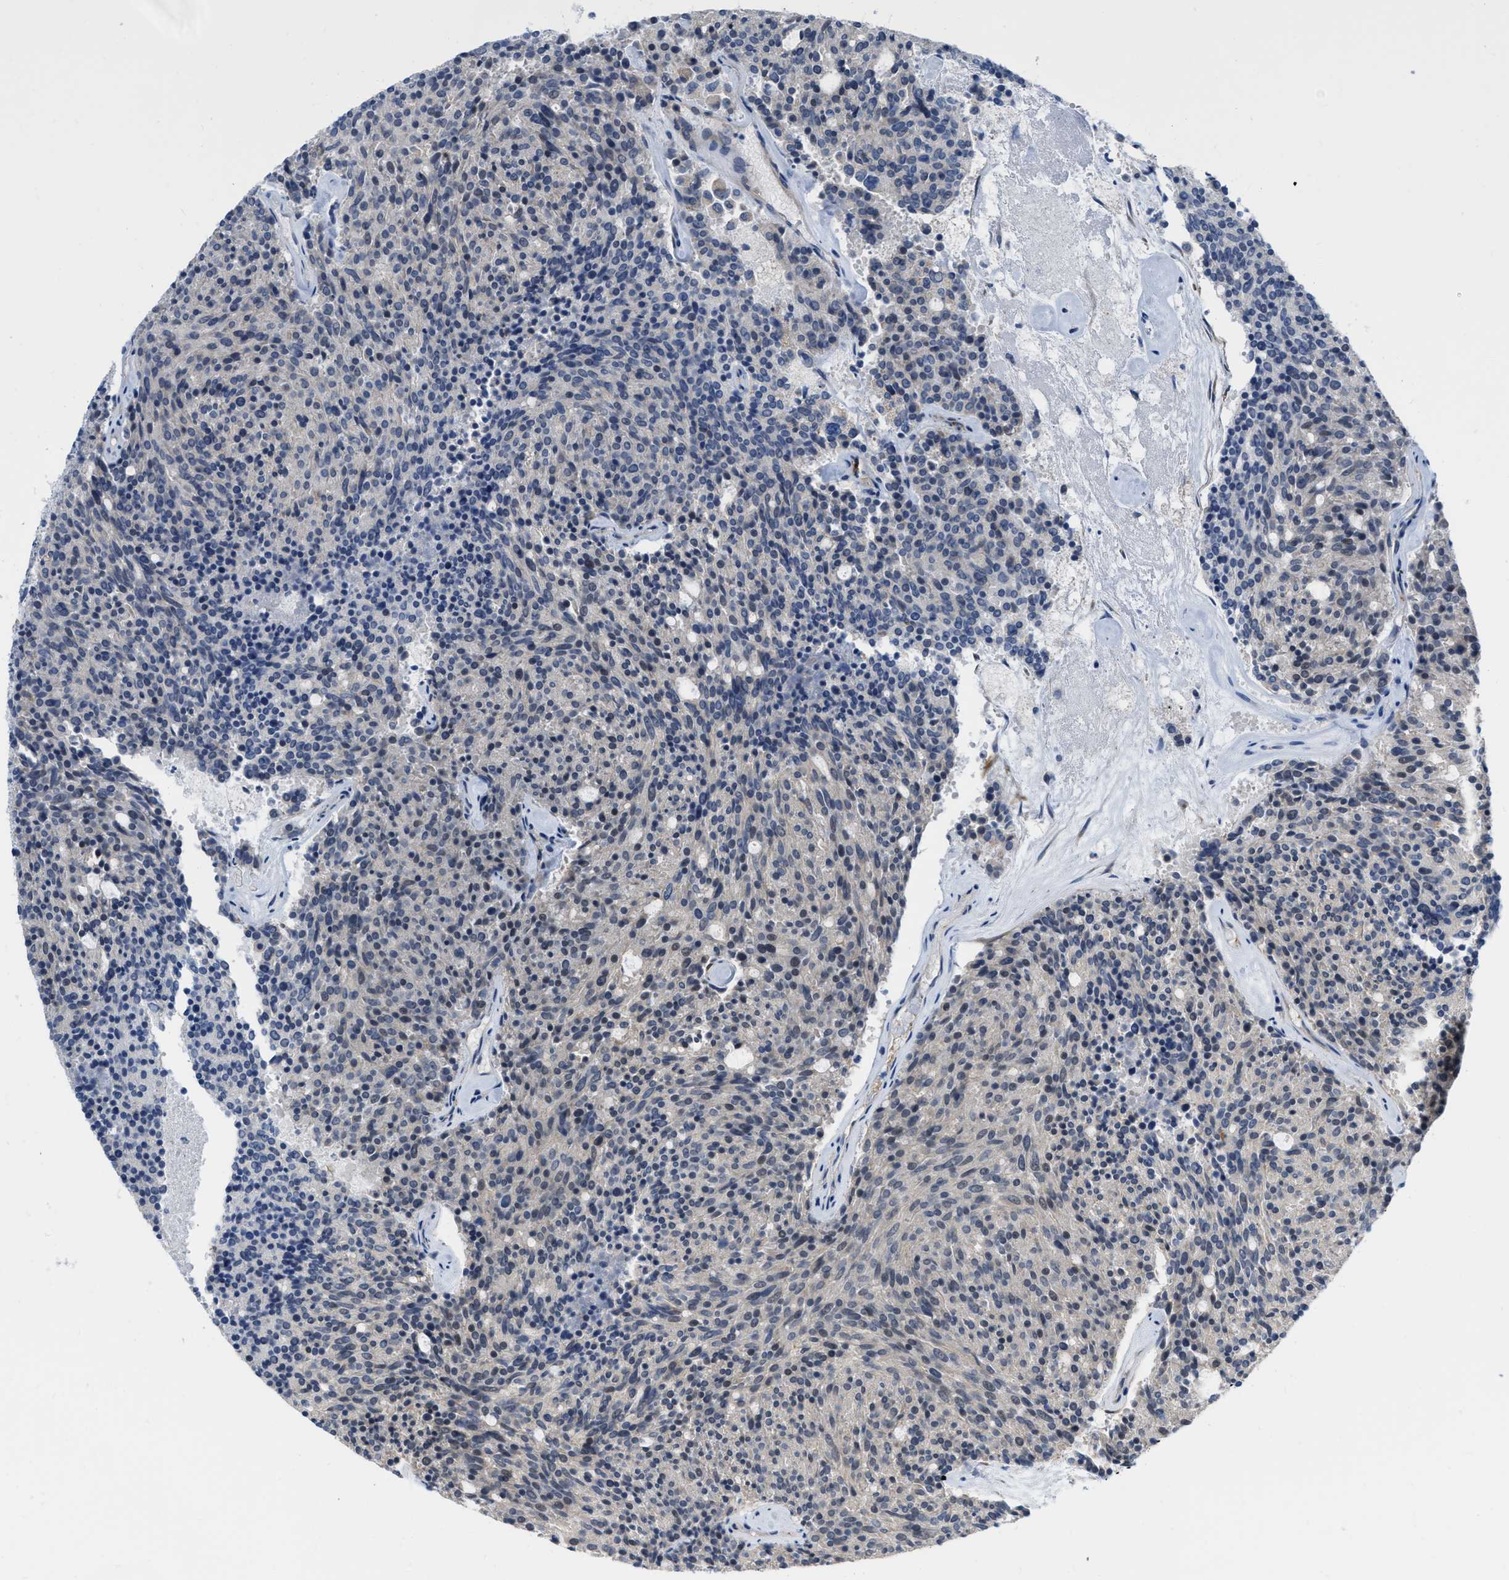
{"staining": {"intensity": "negative", "quantity": "none", "location": "none"}, "tissue": "carcinoid", "cell_type": "Tumor cells", "image_type": "cancer", "snomed": [{"axis": "morphology", "description": "Carcinoid, malignant, NOS"}, {"axis": "topography", "description": "Pancreas"}], "caption": "This histopathology image is of malignant carcinoid stained with immunohistochemistry (IHC) to label a protein in brown with the nuclei are counter-stained blue. There is no staining in tumor cells.", "gene": "NAPEPLD", "patient": {"sex": "female", "age": 54}}